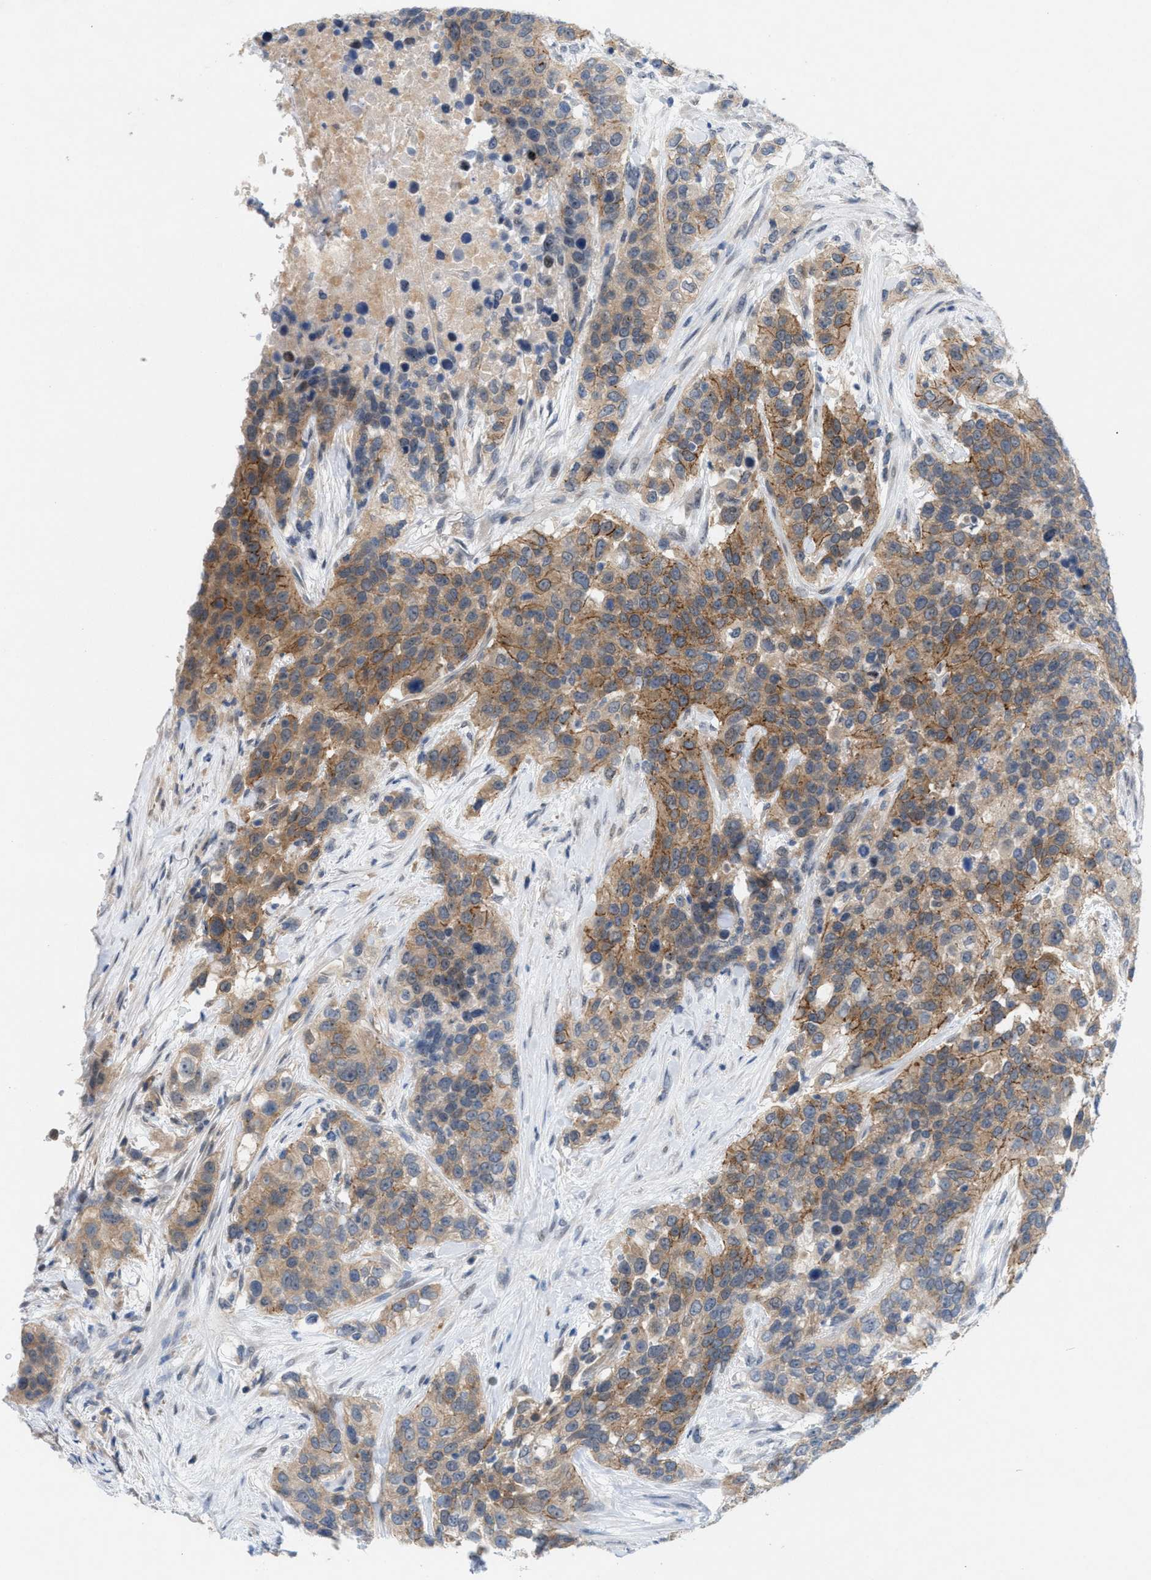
{"staining": {"intensity": "moderate", "quantity": ">75%", "location": "cytoplasmic/membranous"}, "tissue": "urothelial cancer", "cell_type": "Tumor cells", "image_type": "cancer", "snomed": [{"axis": "morphology", "description": "Urothelial carcinoma, High grade"}, {"axis": "topography", "description": "Urinary bladder"}], "caption": "Urothelial cancer was stained to show a protein in brown. There is medium levels of moderate cytoplasmic/membranous expression in about >75% of tumor cells.", "gene": "WIPI2", "patient": {"sex": "female", "age": 80}}